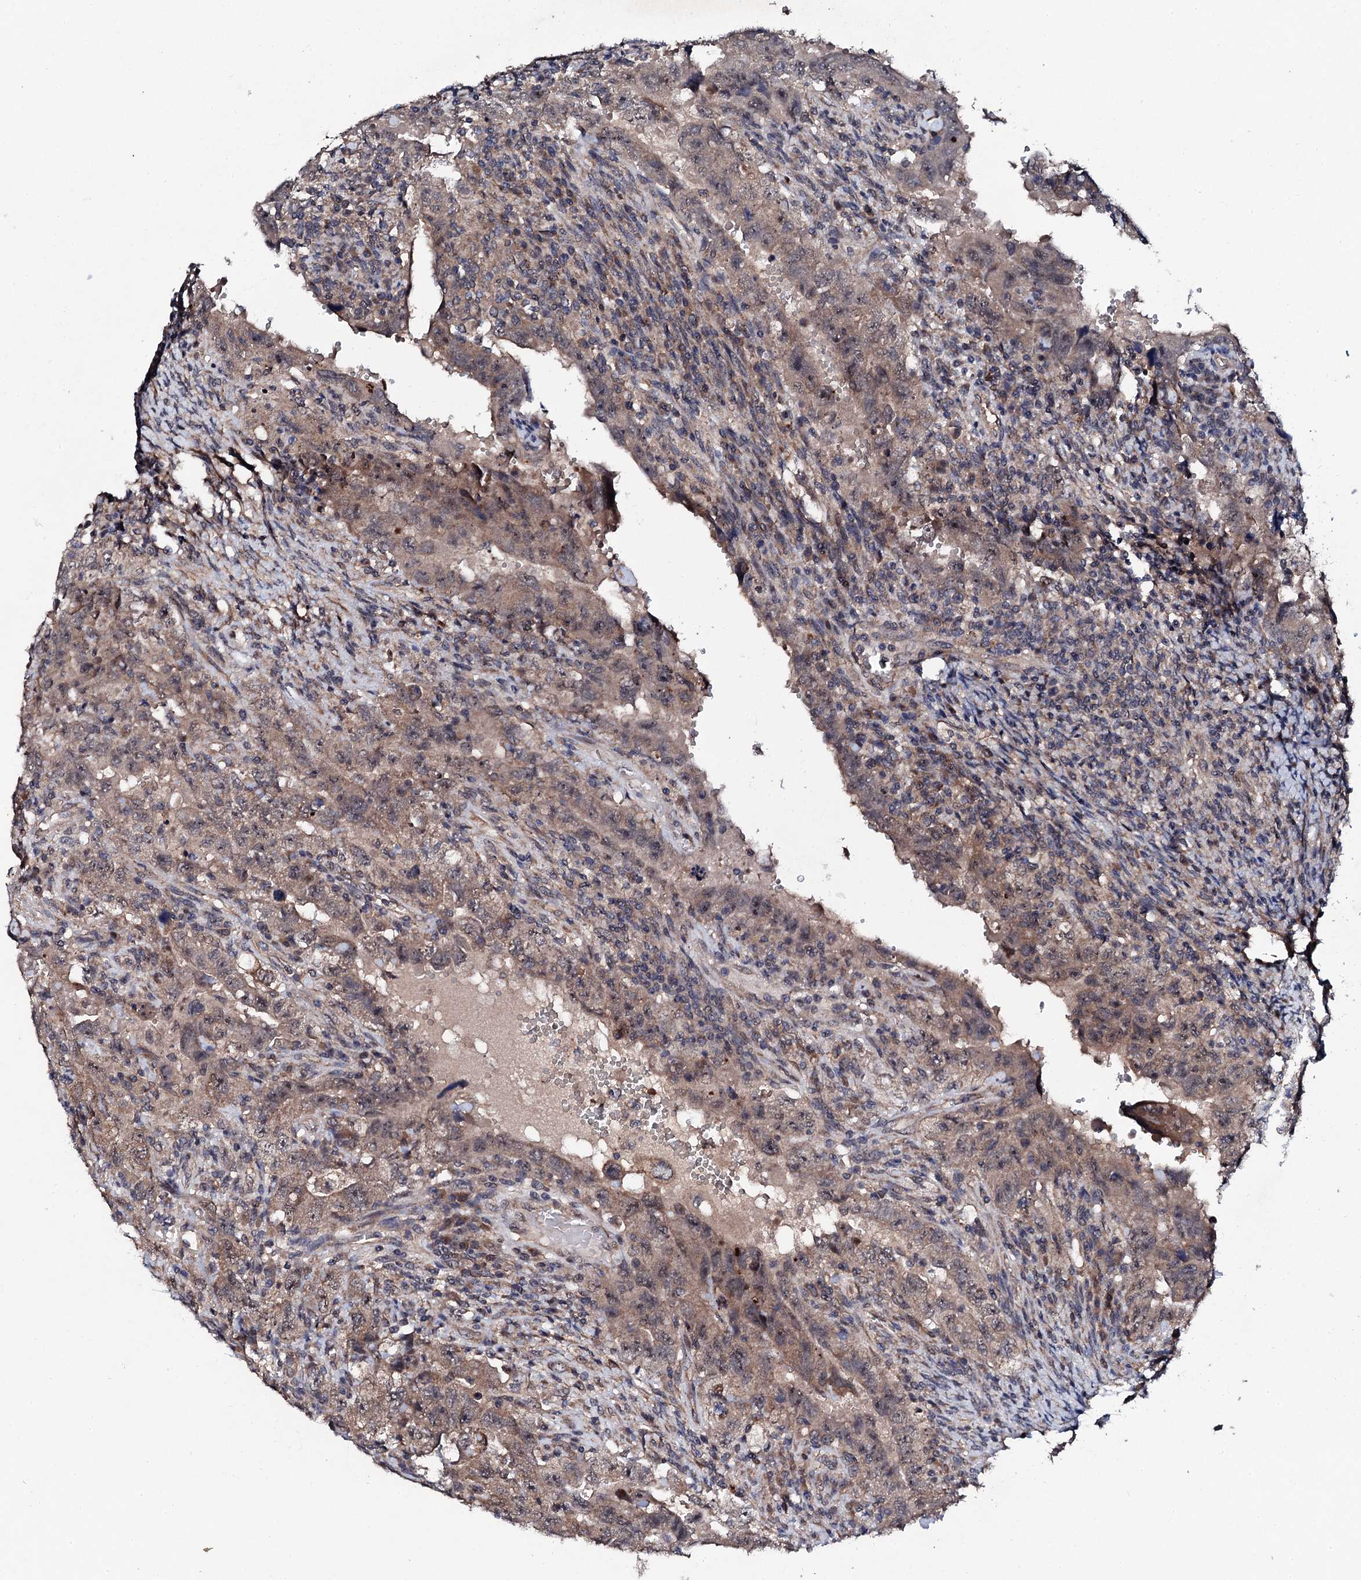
{"staining": {"intensity": "weak", "quantity": ">75%", "location": "cytoplasmic/membranous,nuclear"}, "tissue": "testis cancer", "cell_type": "Tumor cells", "image_type": "cancer", "snomed": [{"axis": "morphology", "description": "Carcinoma, Embryonal, NOS"}, {"axis": "topography", "description": "Testis"}], "caption": "Brown immunohistochemical staining in human testis cancer (embryonal carcinoma) shows weak cytoplasmic/membranous and nuclear staining in approximately >75% of tumor cells.", "gene": "IP6K1", "patient": {"sex": "male", "age": 26}}